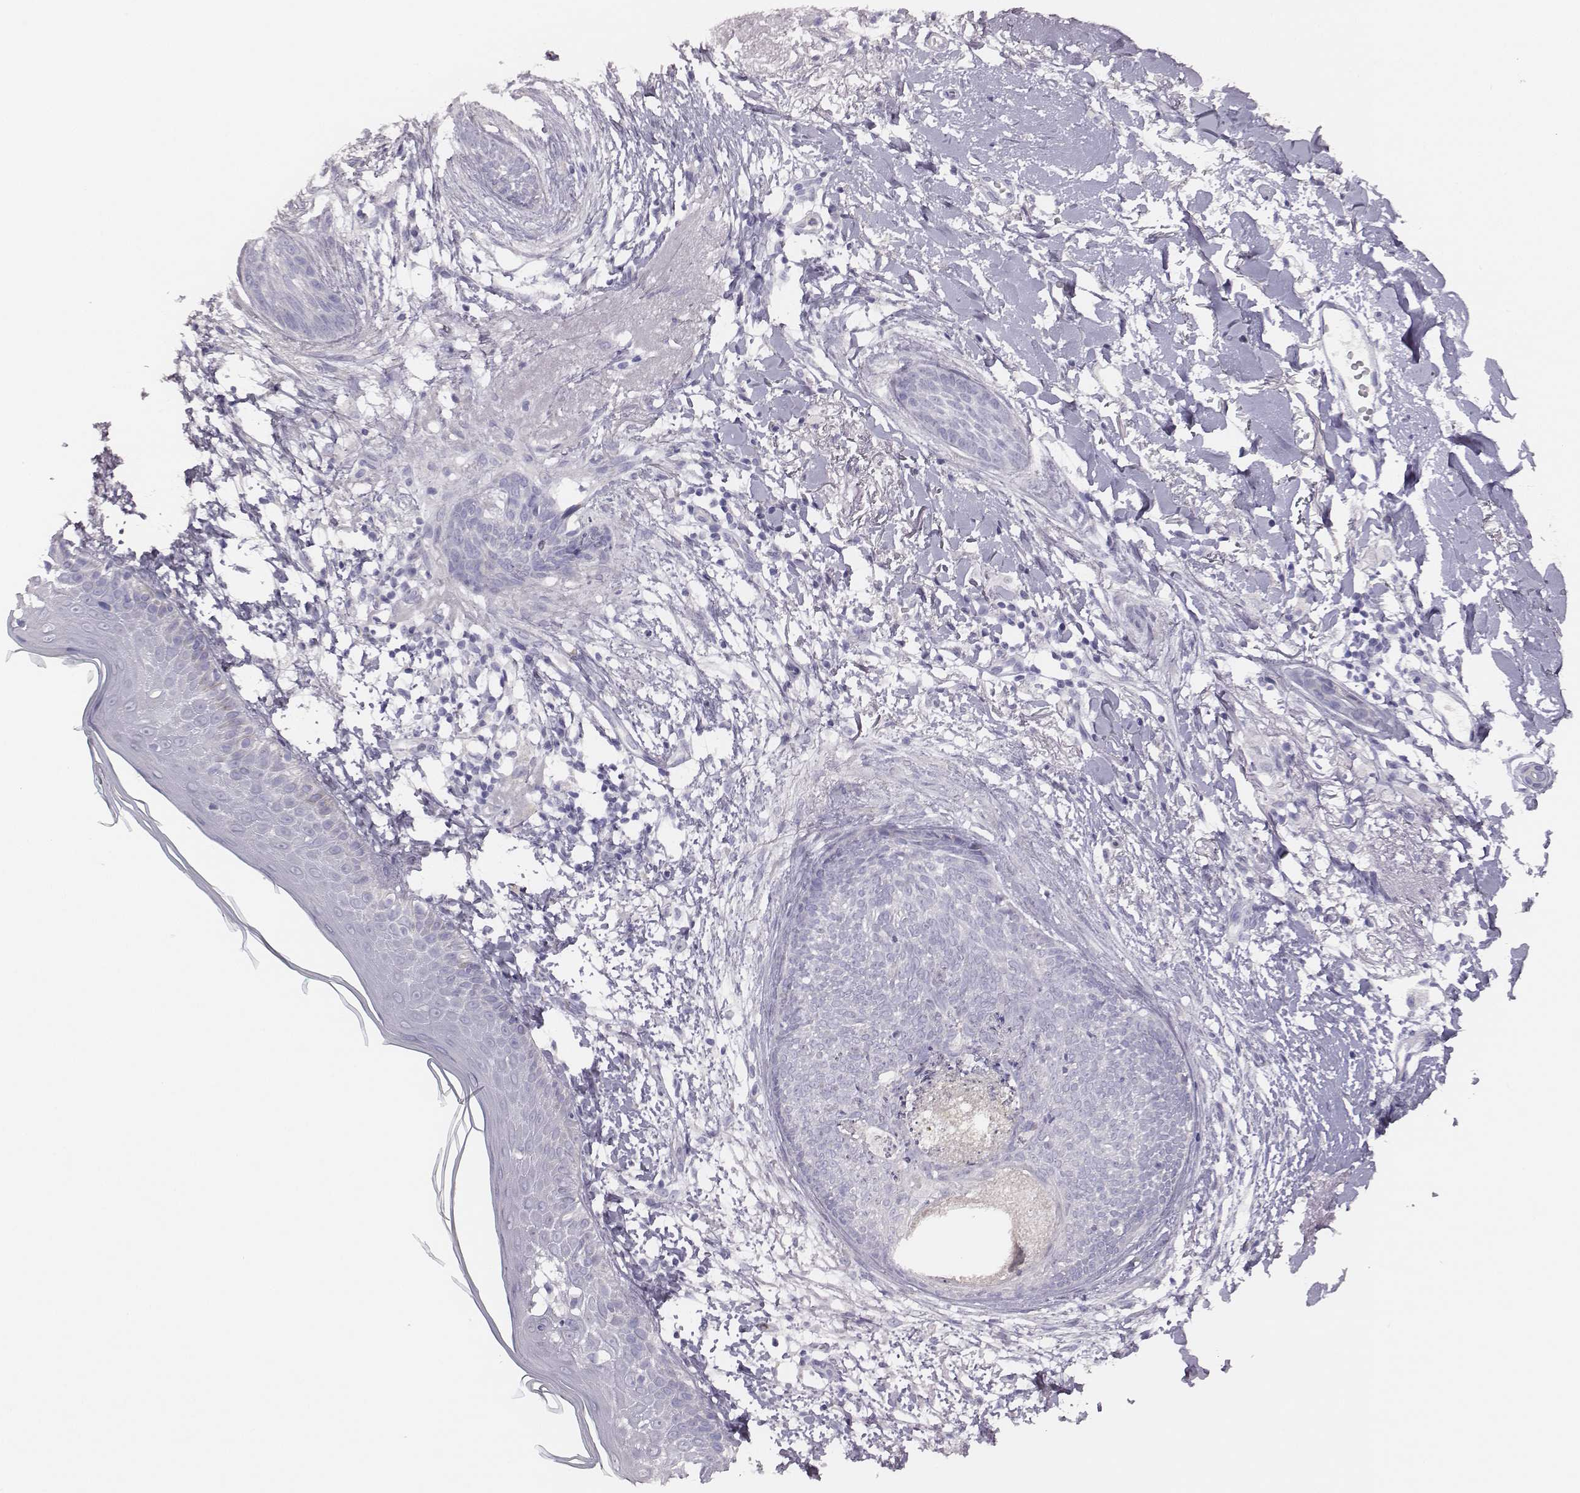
{"staining": {"intensity": "negative", "quantity": "none", "location": "none"}, "tissue": "skin cancer", "cell_type": "Tumor cells", "image_type": "cancer", "snomed": [{"axis": "morphology", "description": "Normal tissue, NOS"}, {"axis": "morphology", "description": "Basal cell carcinoma"}, {"axis": "topography", "description": "Skin"}], "caption": "A micrograph of skin cancer stained for a protein exhibits no brown staining in tumor cells.", "gene": "GUCA1A", "patient": {"sex": "male", "age": 84}}